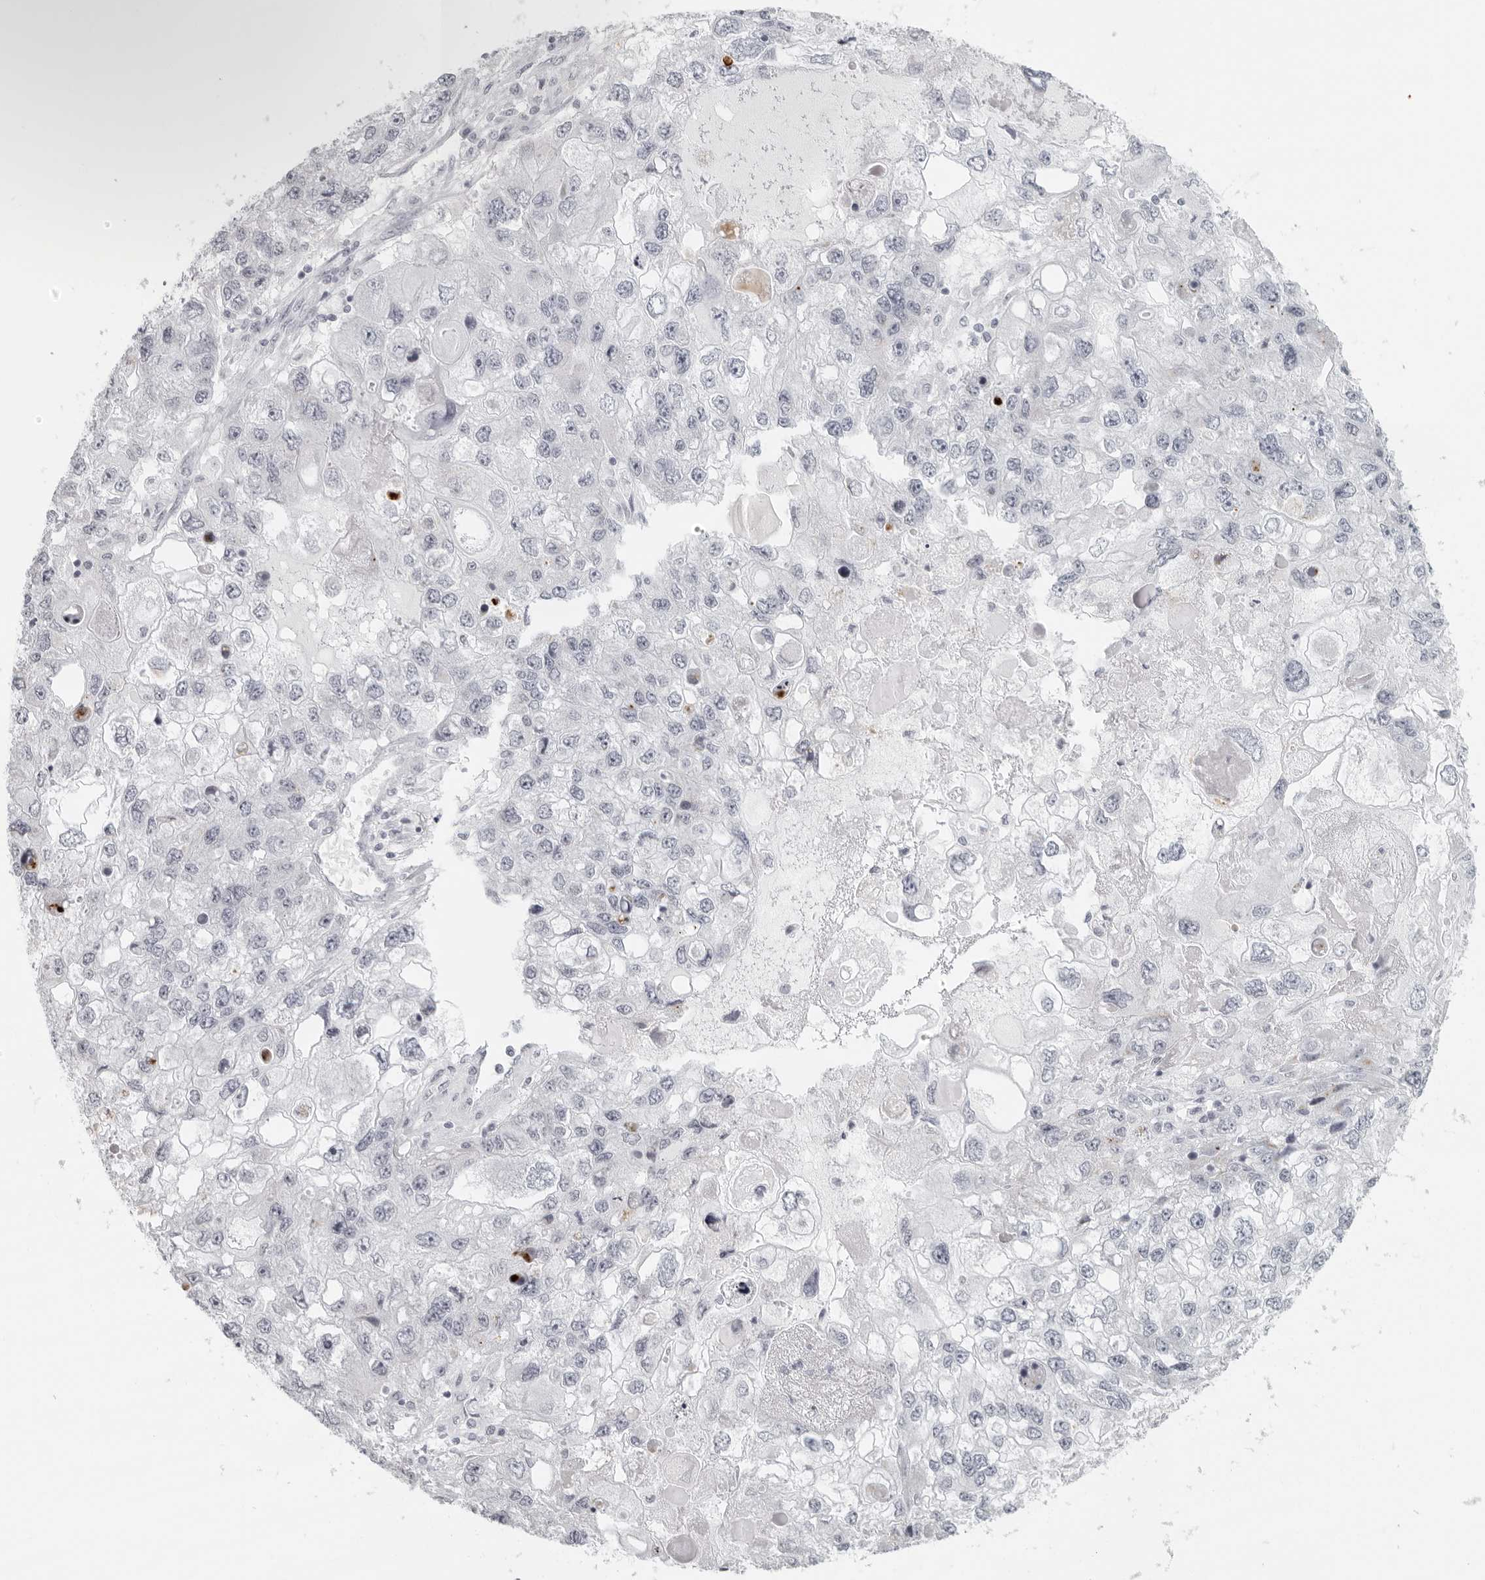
{"staining": {"intensity": "negative", "quantity": "none", "location": "none"}, "tissue": "endometrial cancer", "cell_type": "Tumor cells", "image_type": "cancer", "snomed": [{"axis": "morphology", "description": "Adenocarcinoma, NOS"}, {"axis": "topography", "description": "Endometrium"}], "caption": "The micrograph displays no significant positivity in tumor cells of adenocarcinoma (endometrial).", "gene": "RPS6KC1", "patient": {"sex": "female", "age": 49}}